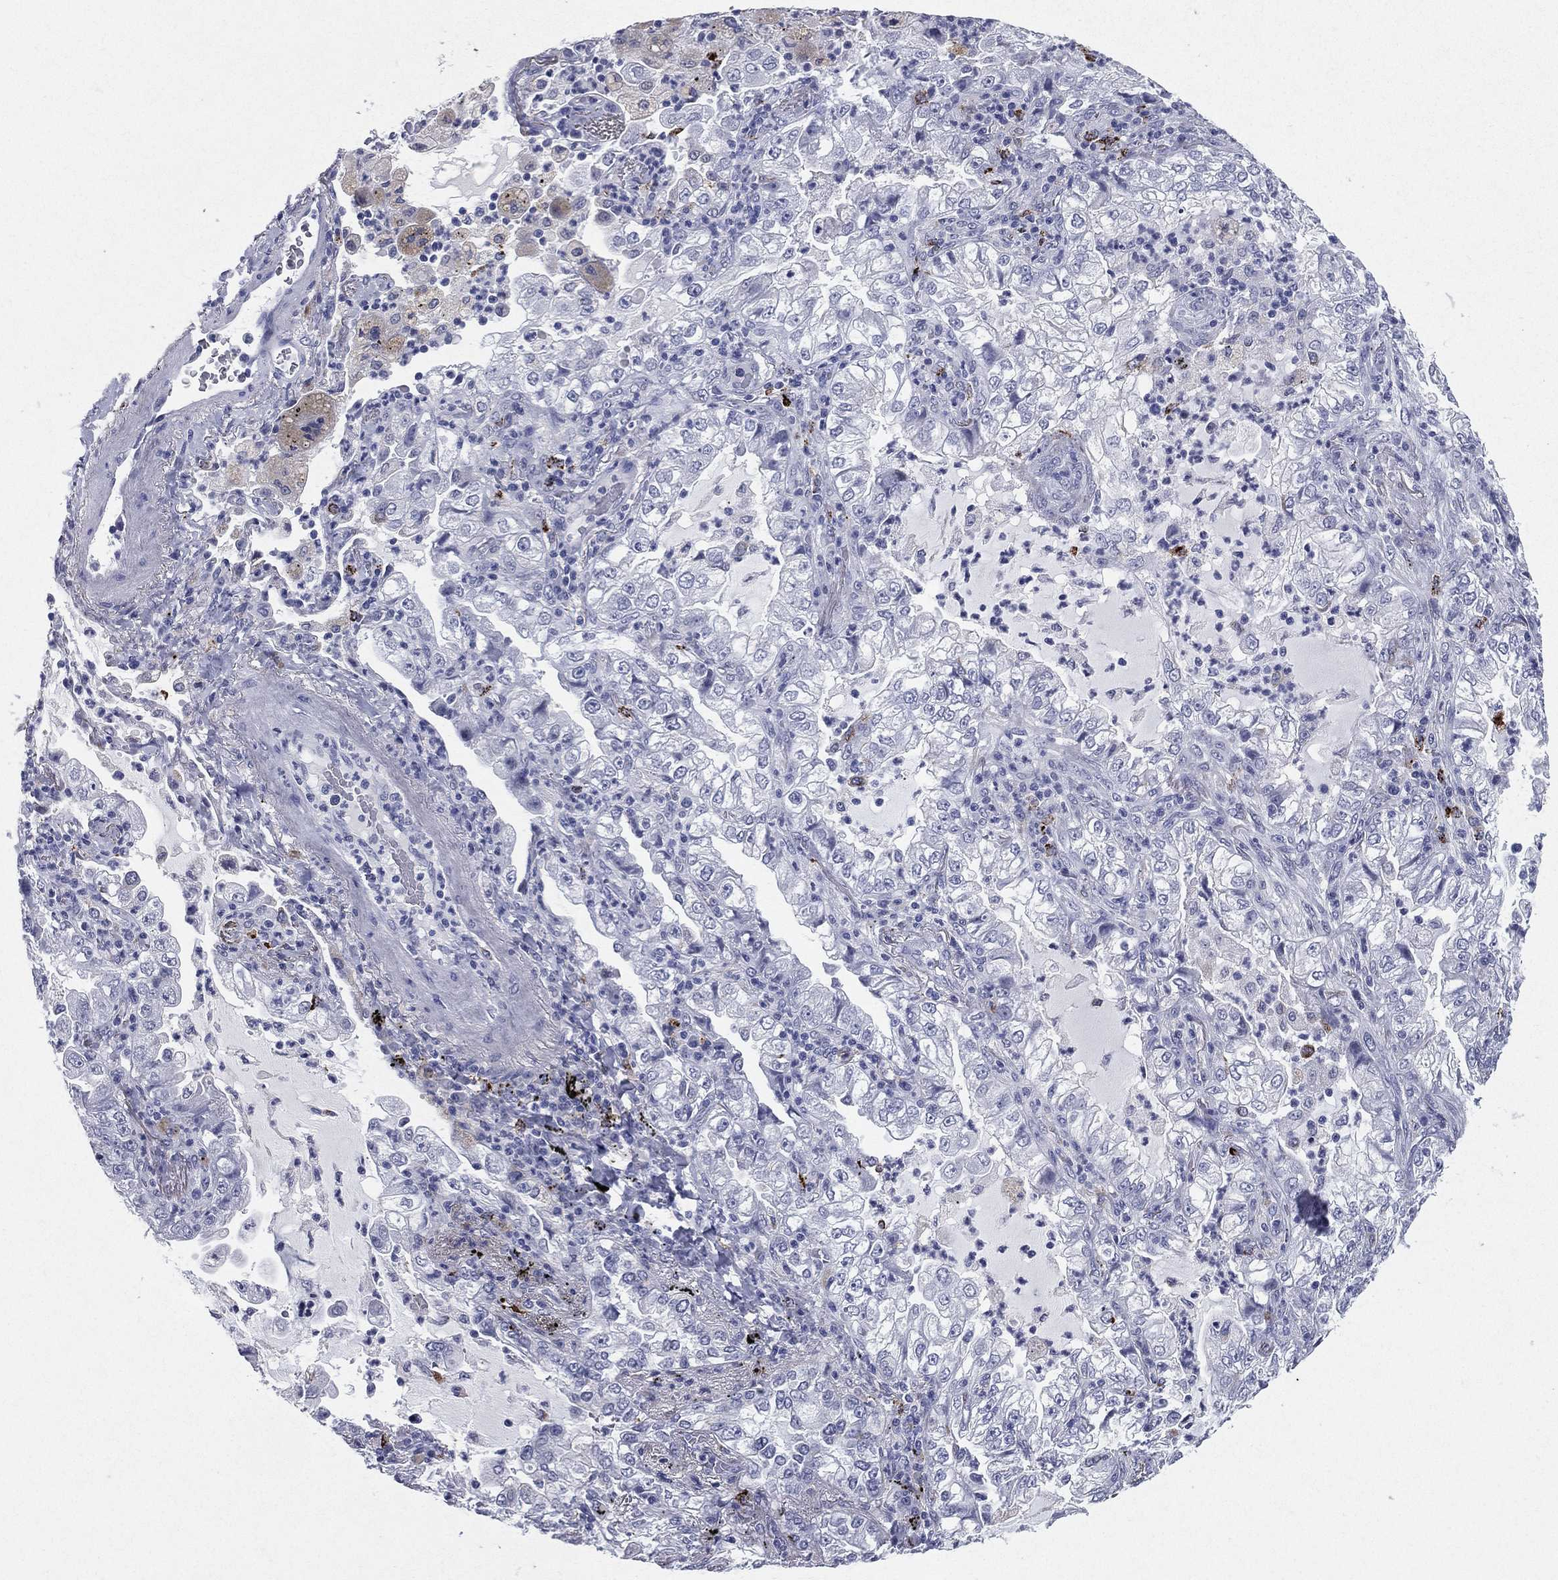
{"staining": {"intensity": "negative", "quantity": "none", "location": "none"}, "tissue": "lung cancer", "cell_type": "Tumor cells", "image_type": "cancer", "snomed": [{"axis": "morphology", "description": "Adenocarcinoma, NOS"}, {"axis": "topography", "description": "Lung"}], "caption": "This photomicrograph is of lung cancer (adenocarcinoma) stained with immunohistochemistry to label a protein in brown with the nuclei are counter-stained blue. There is no staining in tumor cells.", "gene": "HLA-DOA", "patient": {"sex": "female", "age": 73}}